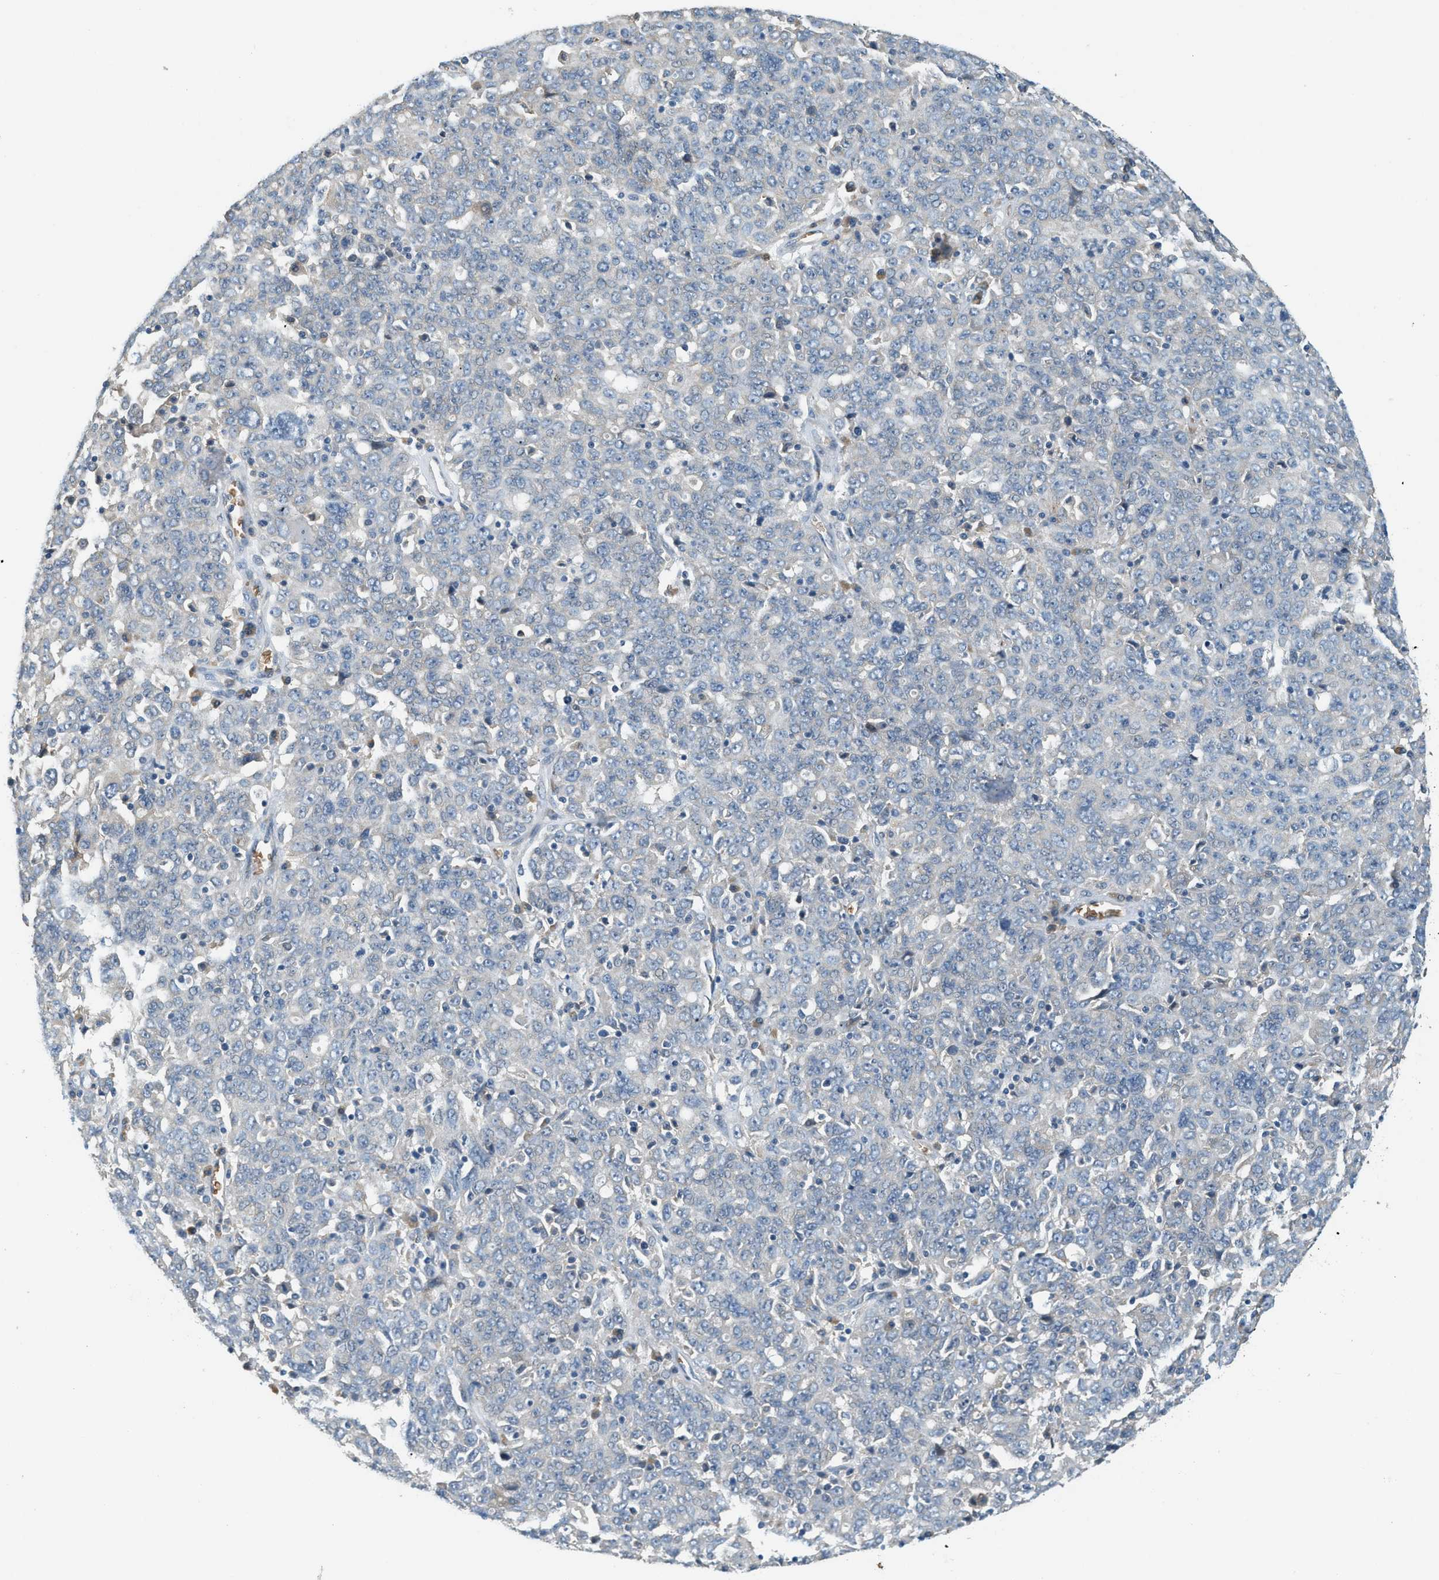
{"staining": {"intensity": "negative", "quantity": "none", "location": "none"}, "tissue": "ovarian cancer", "cell_type": "Tumor cells", "image_type": "cancer", "snomed": [{"axis": "morphology", "description": "Carcinoma, endometroid"}, {"axis": "topography", "description": "Ovary"}], "caption": "IHC image of neoplastic tissue: ovarian cancer (endometroid carcinoma) stained with DAB reveals no significant protein staining in tumor cells.", "gene": "CYTH2", "patient": {"sex": "female", "age": 62}}